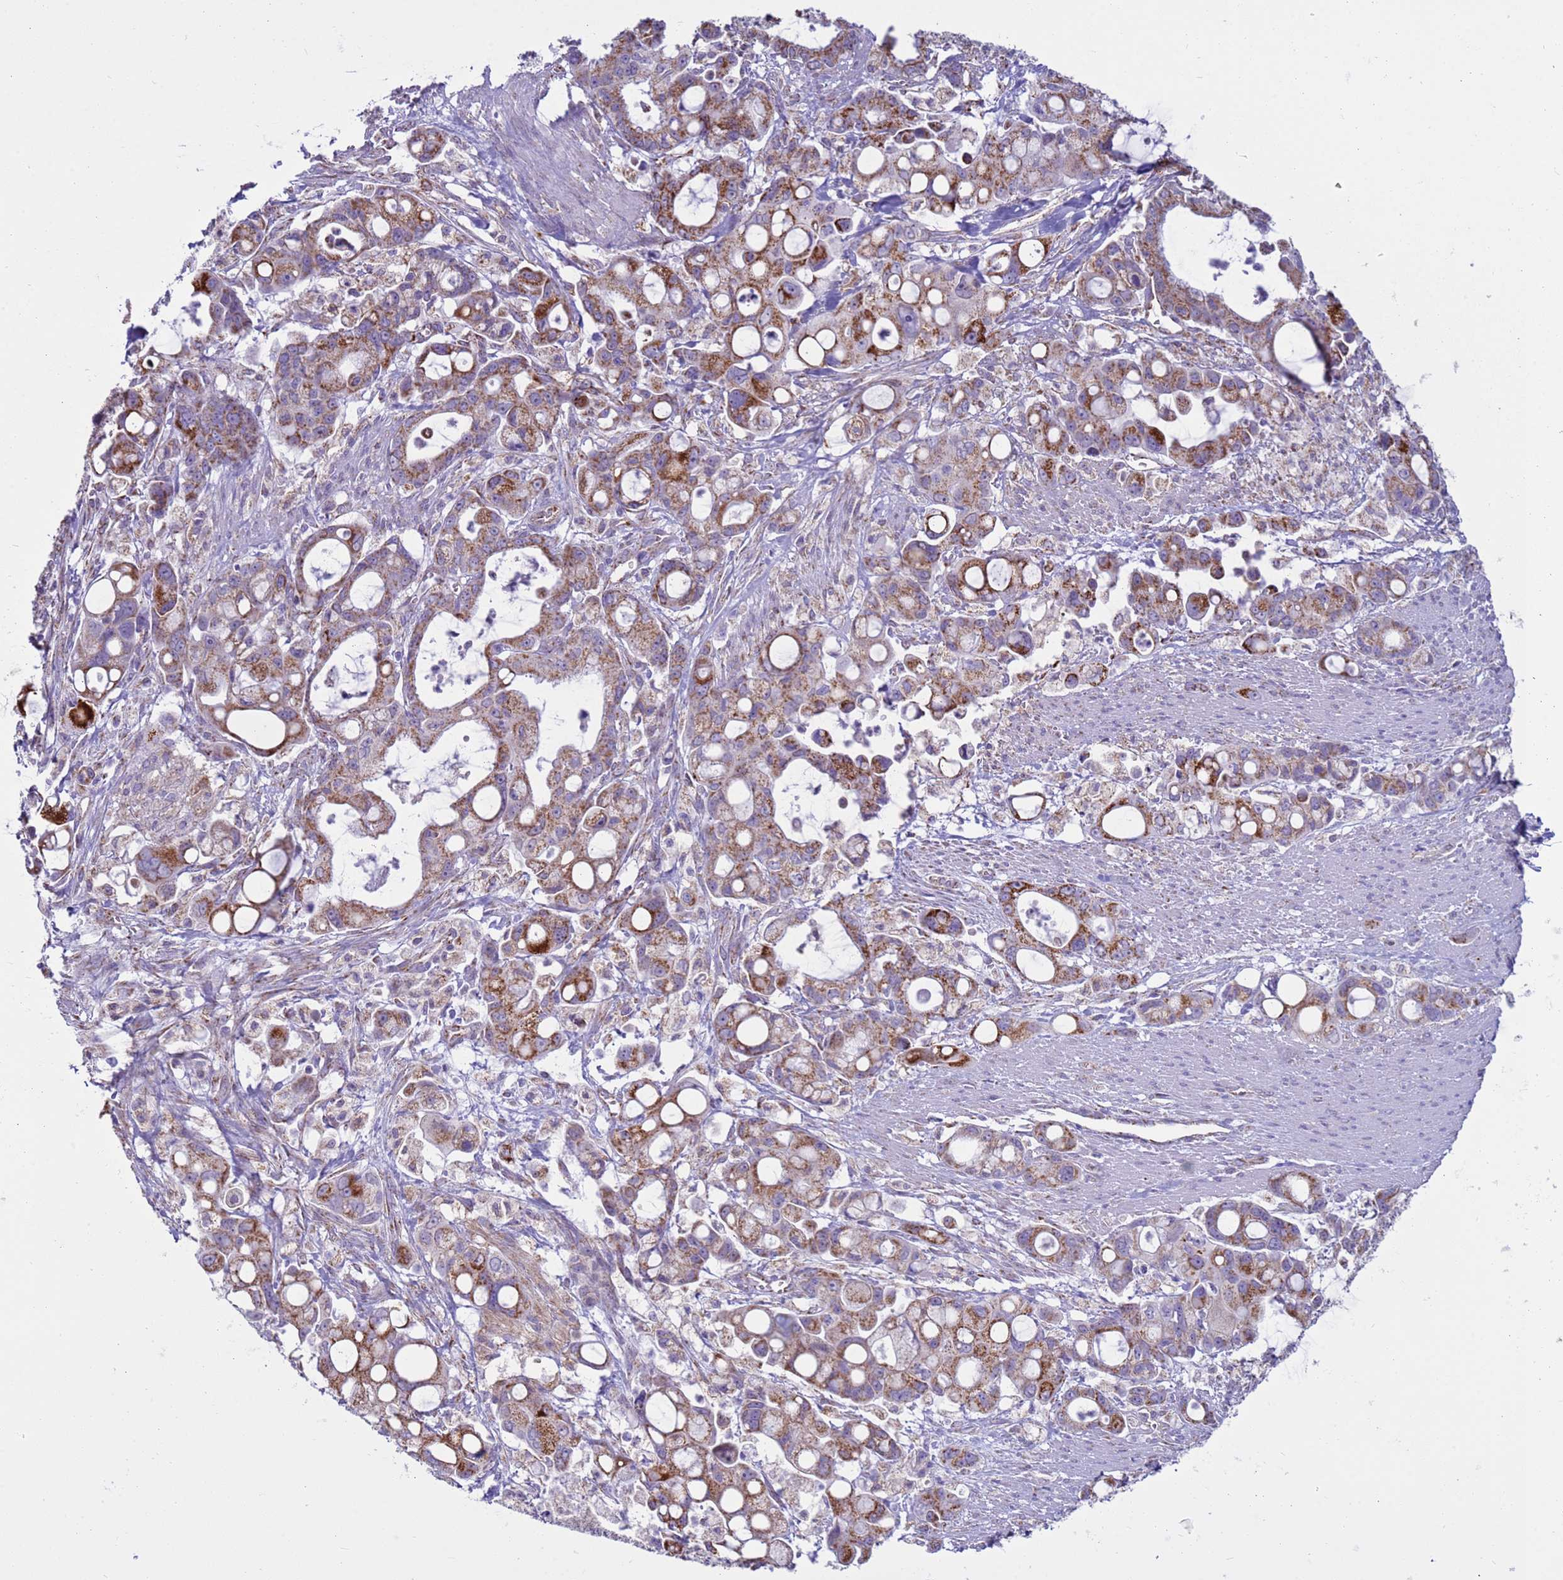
{"staining": {"intensity": "moderate", "quantity": ">75%", "location": "cytoplasmic/membranous"}, "tissue": "pancreatic cancer", "cell_type": "Tumor cells", "image_type": "cancer", "snomed": [{"axis": "morphology", "description": "Adenocarcinoma, NOS"}, {"axis": "topography", "description": "Pancreas"}], "caption": "This is an image of immunohistochemistry (IHC) staining of adenocarcinoma (pancreatic), which shows moderate staining in the cytoplasmic/membranous of tumor cells.", "gene": "NCALD", "patient": {"sex": "male", "age": 68}}